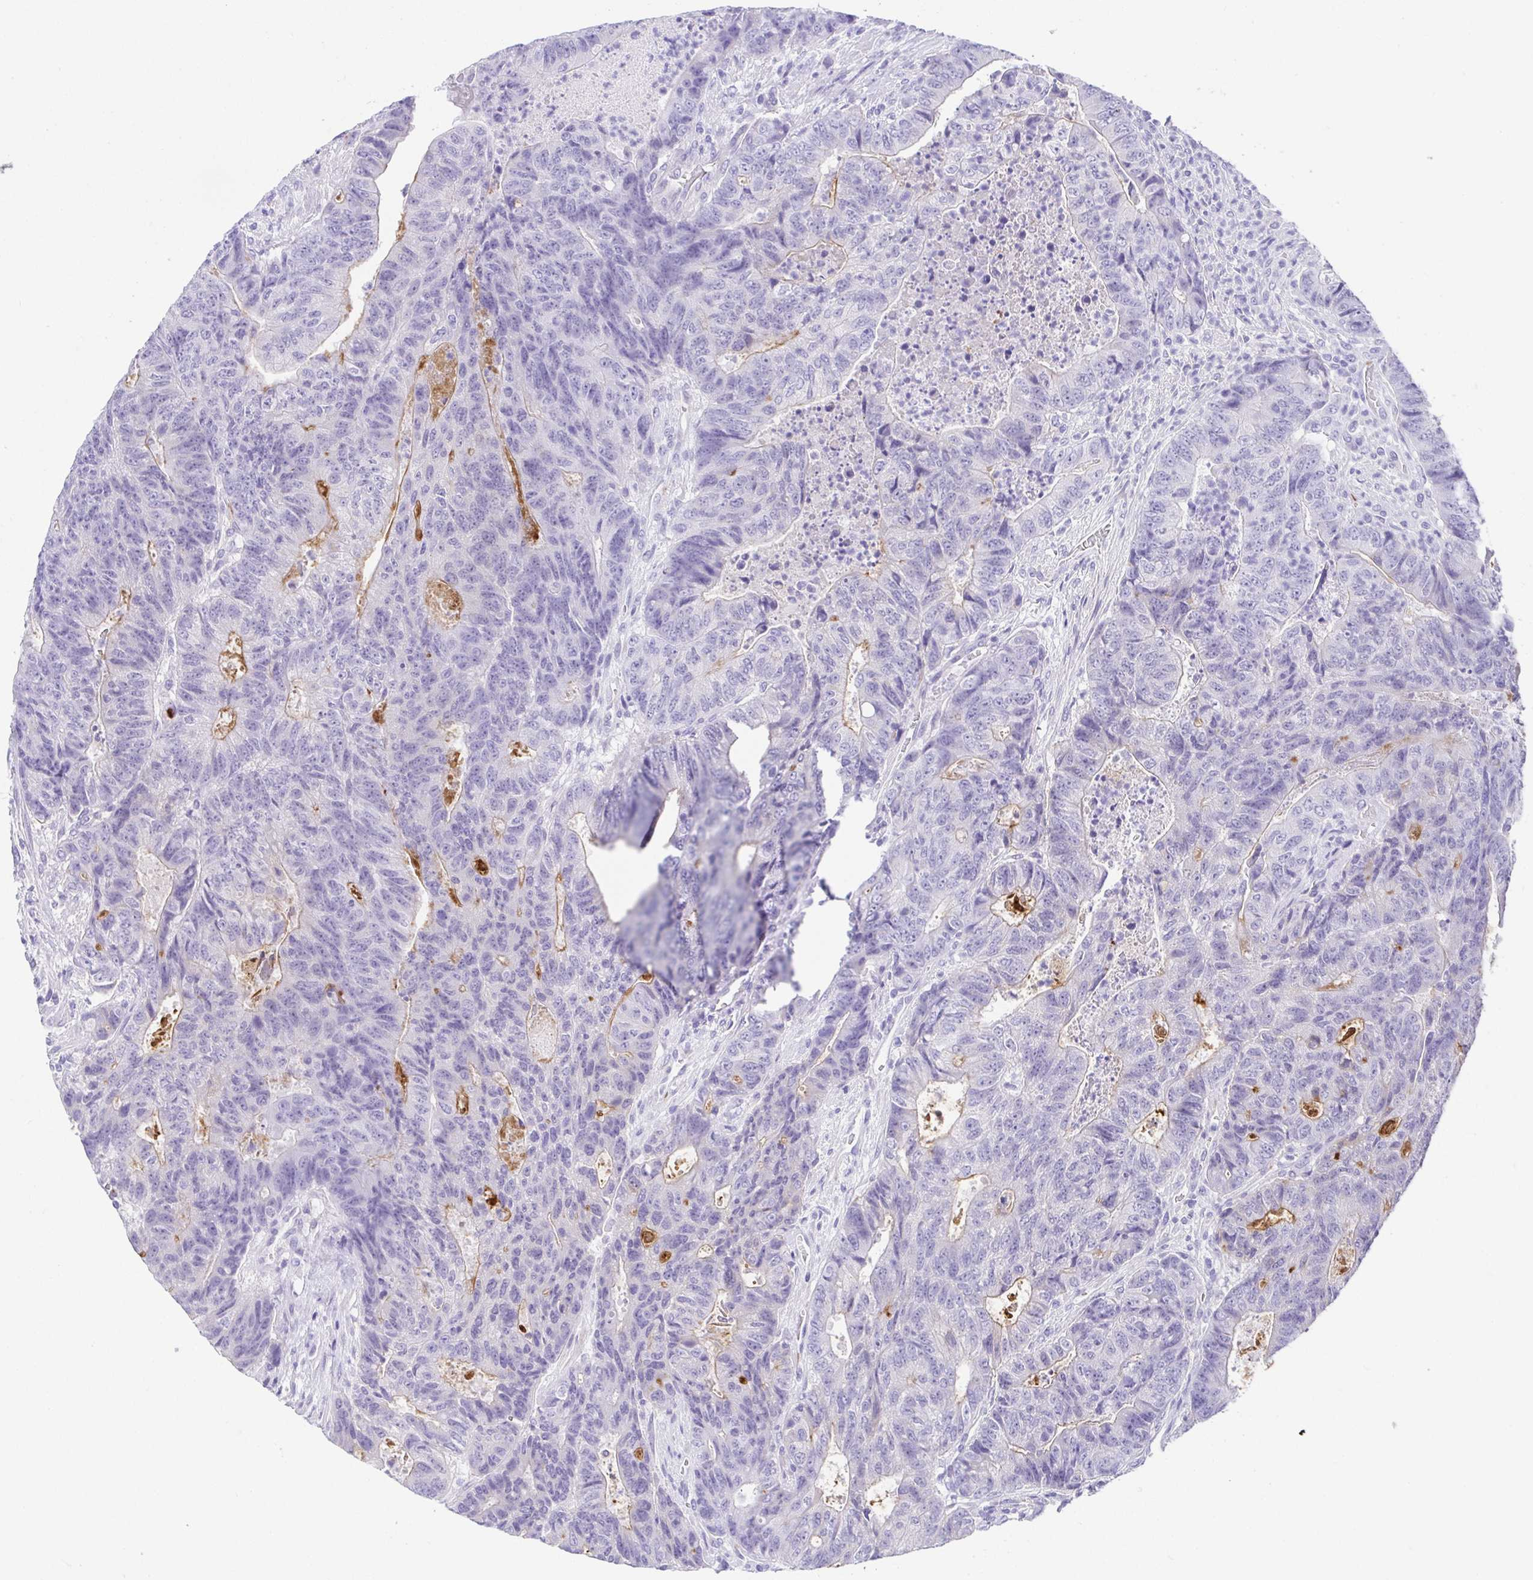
{"staining": {"intensity": "negative", "quantity": "none", "location": "none"}, "tissue": "colorectal cancer", "cell_type": "Tumor cells", "image_type": "cancer", "snomed": [{"axis": "morphology", "description": "Adenocarcinoma, NOS"}, {"axis": "topography", "description": "Colon"}], "caption": "Immunohistochemical staining of human colorectal adenocarcinoma exhibits no significant expression in tumor cells.", "gene": "SPATA4", "patient": {"sex": "female", "age": 48}}